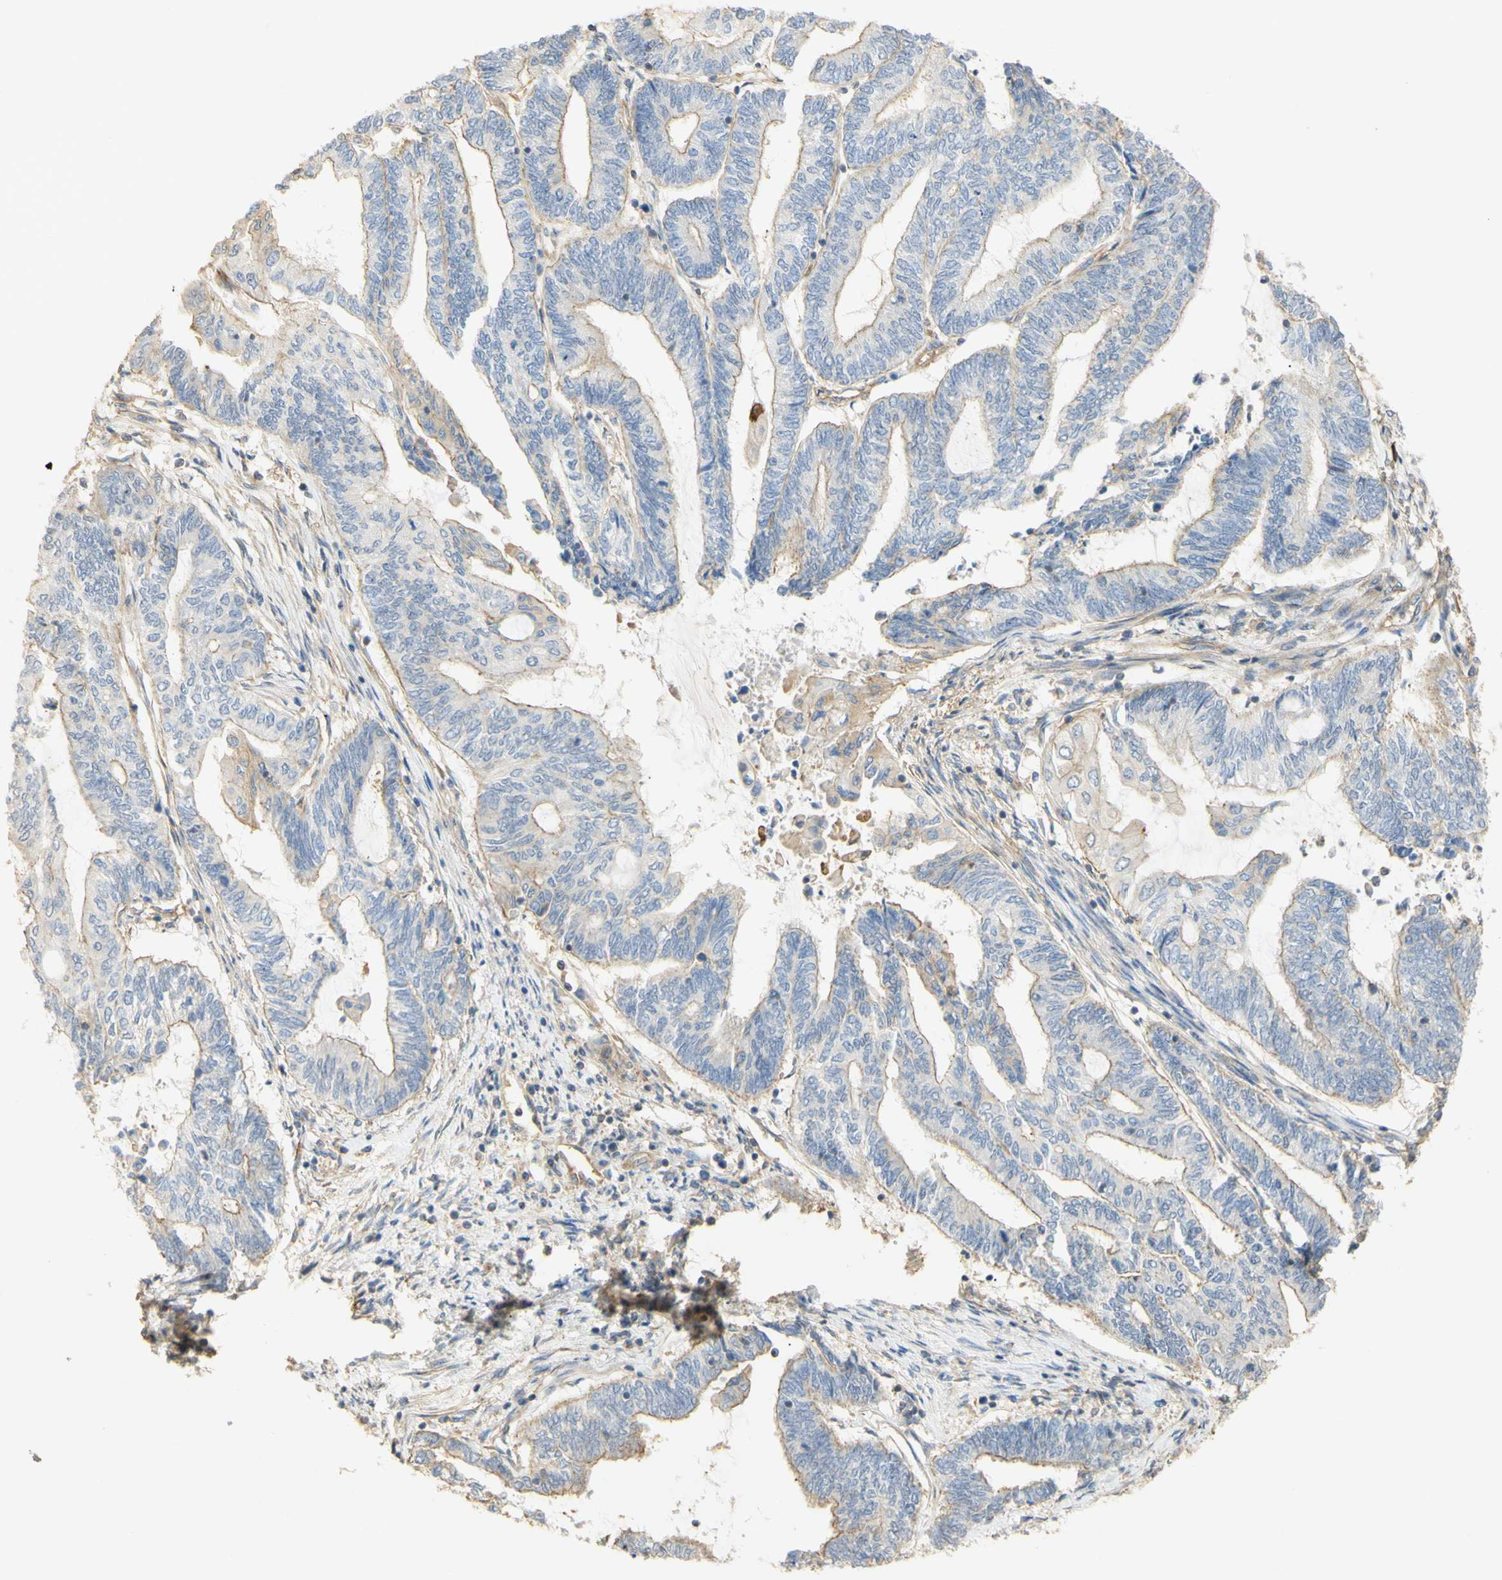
{"staining": {"intensity": "negative", "quantity": "none", "location": "none"}, "tissue": "endometrial cancer", "cell_type": "Tumor cells", "image_type": "cancer", "snomed": [{"axis": "morphology", "description": "Adenocarcinoma, NOS"}, {"axis": "topography", "description": "Uterus"}, {"axis": "topography", "description": "Endometrium"}], "caption": "Micrograph shows no protein staining in tumor cells of endometrial cancer tissue.", "gene": "KCNE4", "patient": {"sex": "female", "age": 70}}